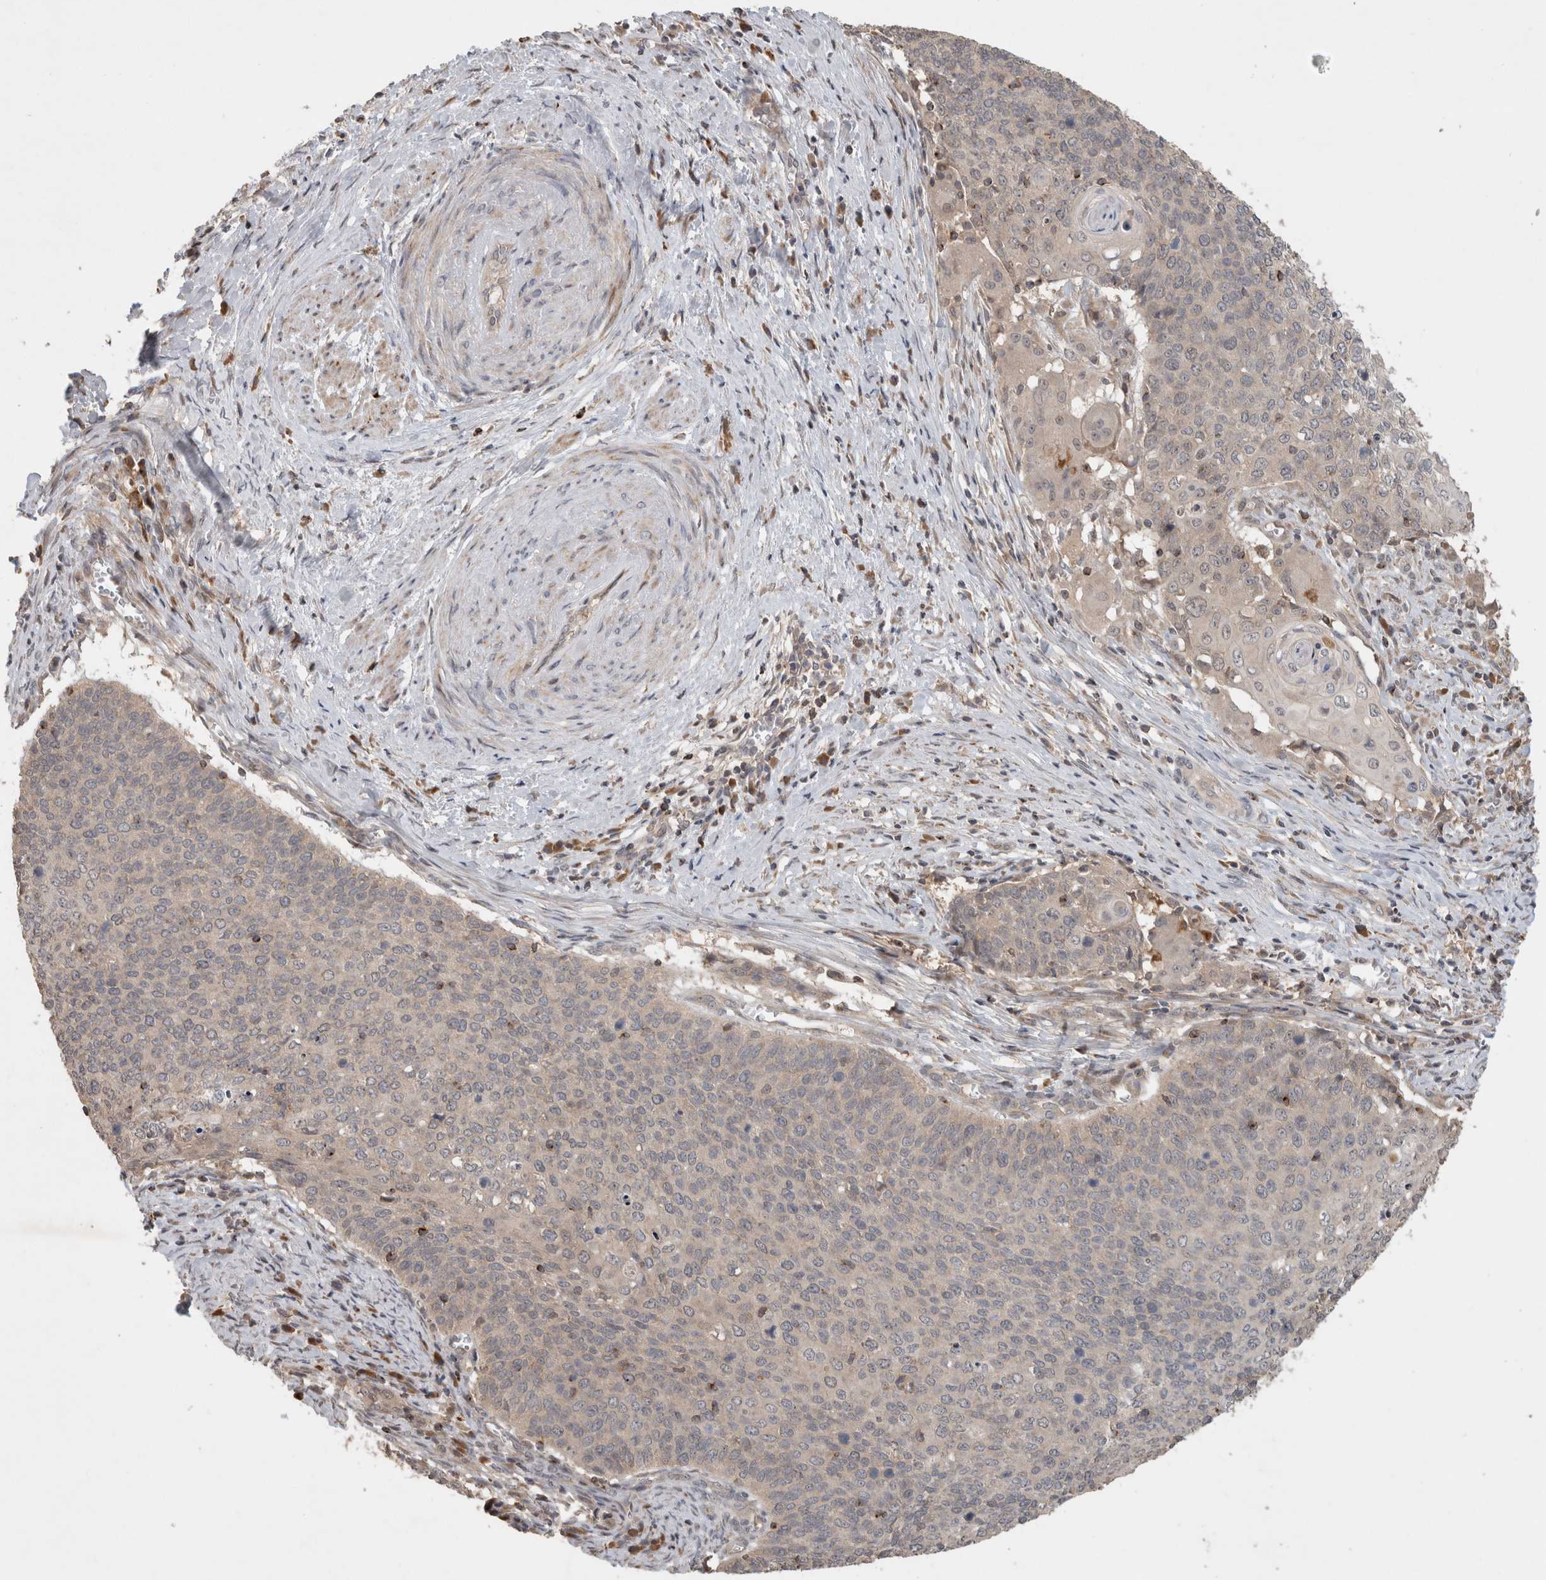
{"staining": {"intensity": "weak", "quantity": "25%-75%", "location": "cytoplasmic/membranous"}, "tissue": "cervical cancer", "cell_type": "Tumor cells", "image_type": "cancer", "snomed": [{"axis": "morphology", "description": "Squamous cell carcinoma, NOS"}, {"axis": "topography", "description": "Cervix"}], "caption": "Squamous cell carcinoma (cervical) was stained to show a protein in brown. There is low levels of weak cytoplasmic/membranous expression in approximately 25%-75% of tumor cells. The protein is shown in brown color, while the nuclei are stained blue.", "gene": "SERAC1", "patient": {"sex": "female", "age": 39}}